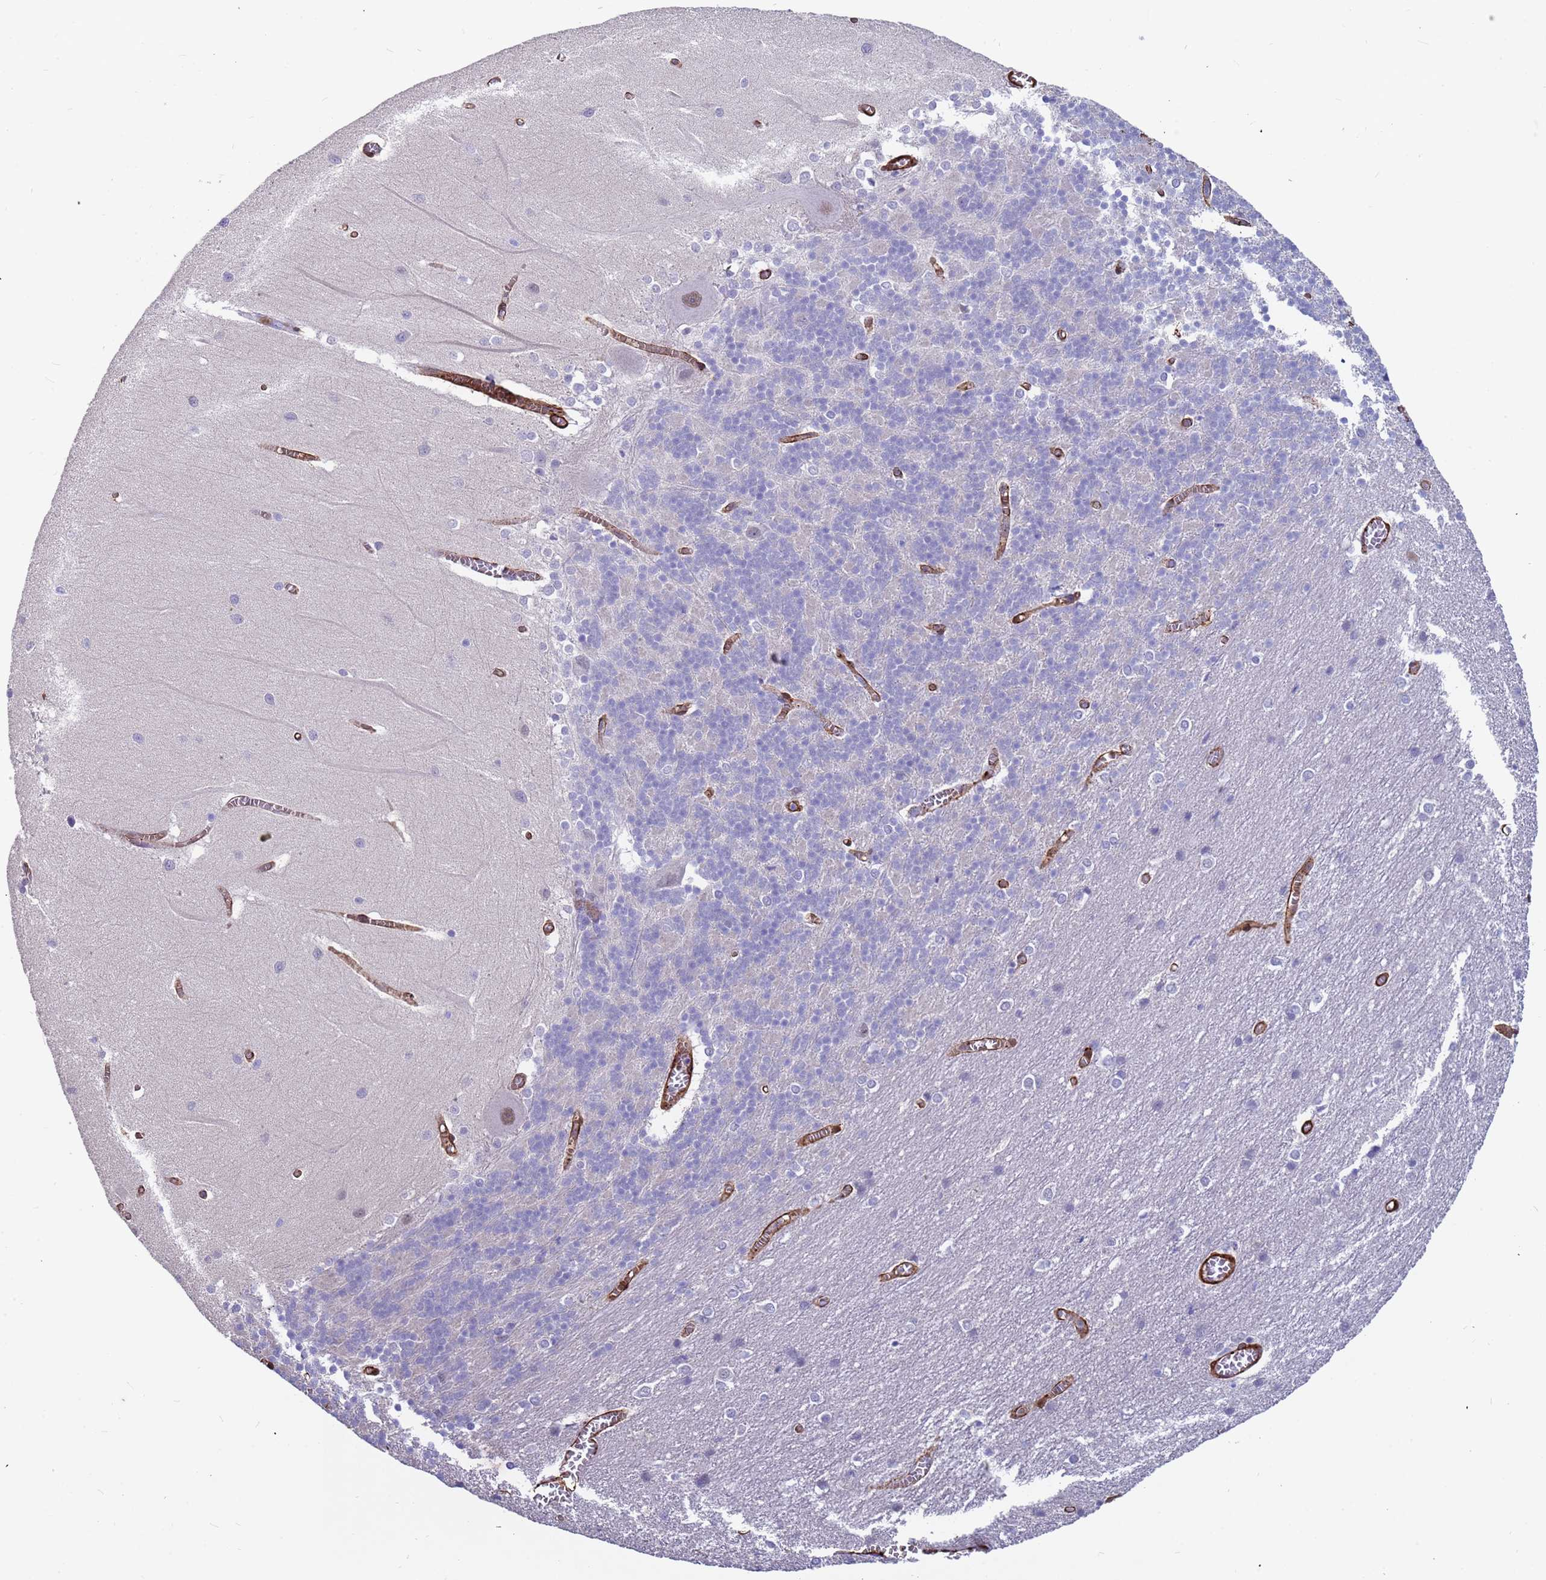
{"staining": {"intensity": "negative", "quantity": "none", "location": "none"}, "tissue": "cerebellum", "cell_type": "Cells in granular layer", "image_type": "normal", "snomed": [{"axis": "morphology", "description": "Normal tissue, NOS"}, {"axis": "topography", "description": "Cerebellum"}], "caption": "Immunohistochemistry (IHC) of benign human cerebellum exhibits no positivity in cells in granular layer. Nuclei are stained in blue.", "gene": "EHD2", "patient": {"sex": "male", "age": 37}}